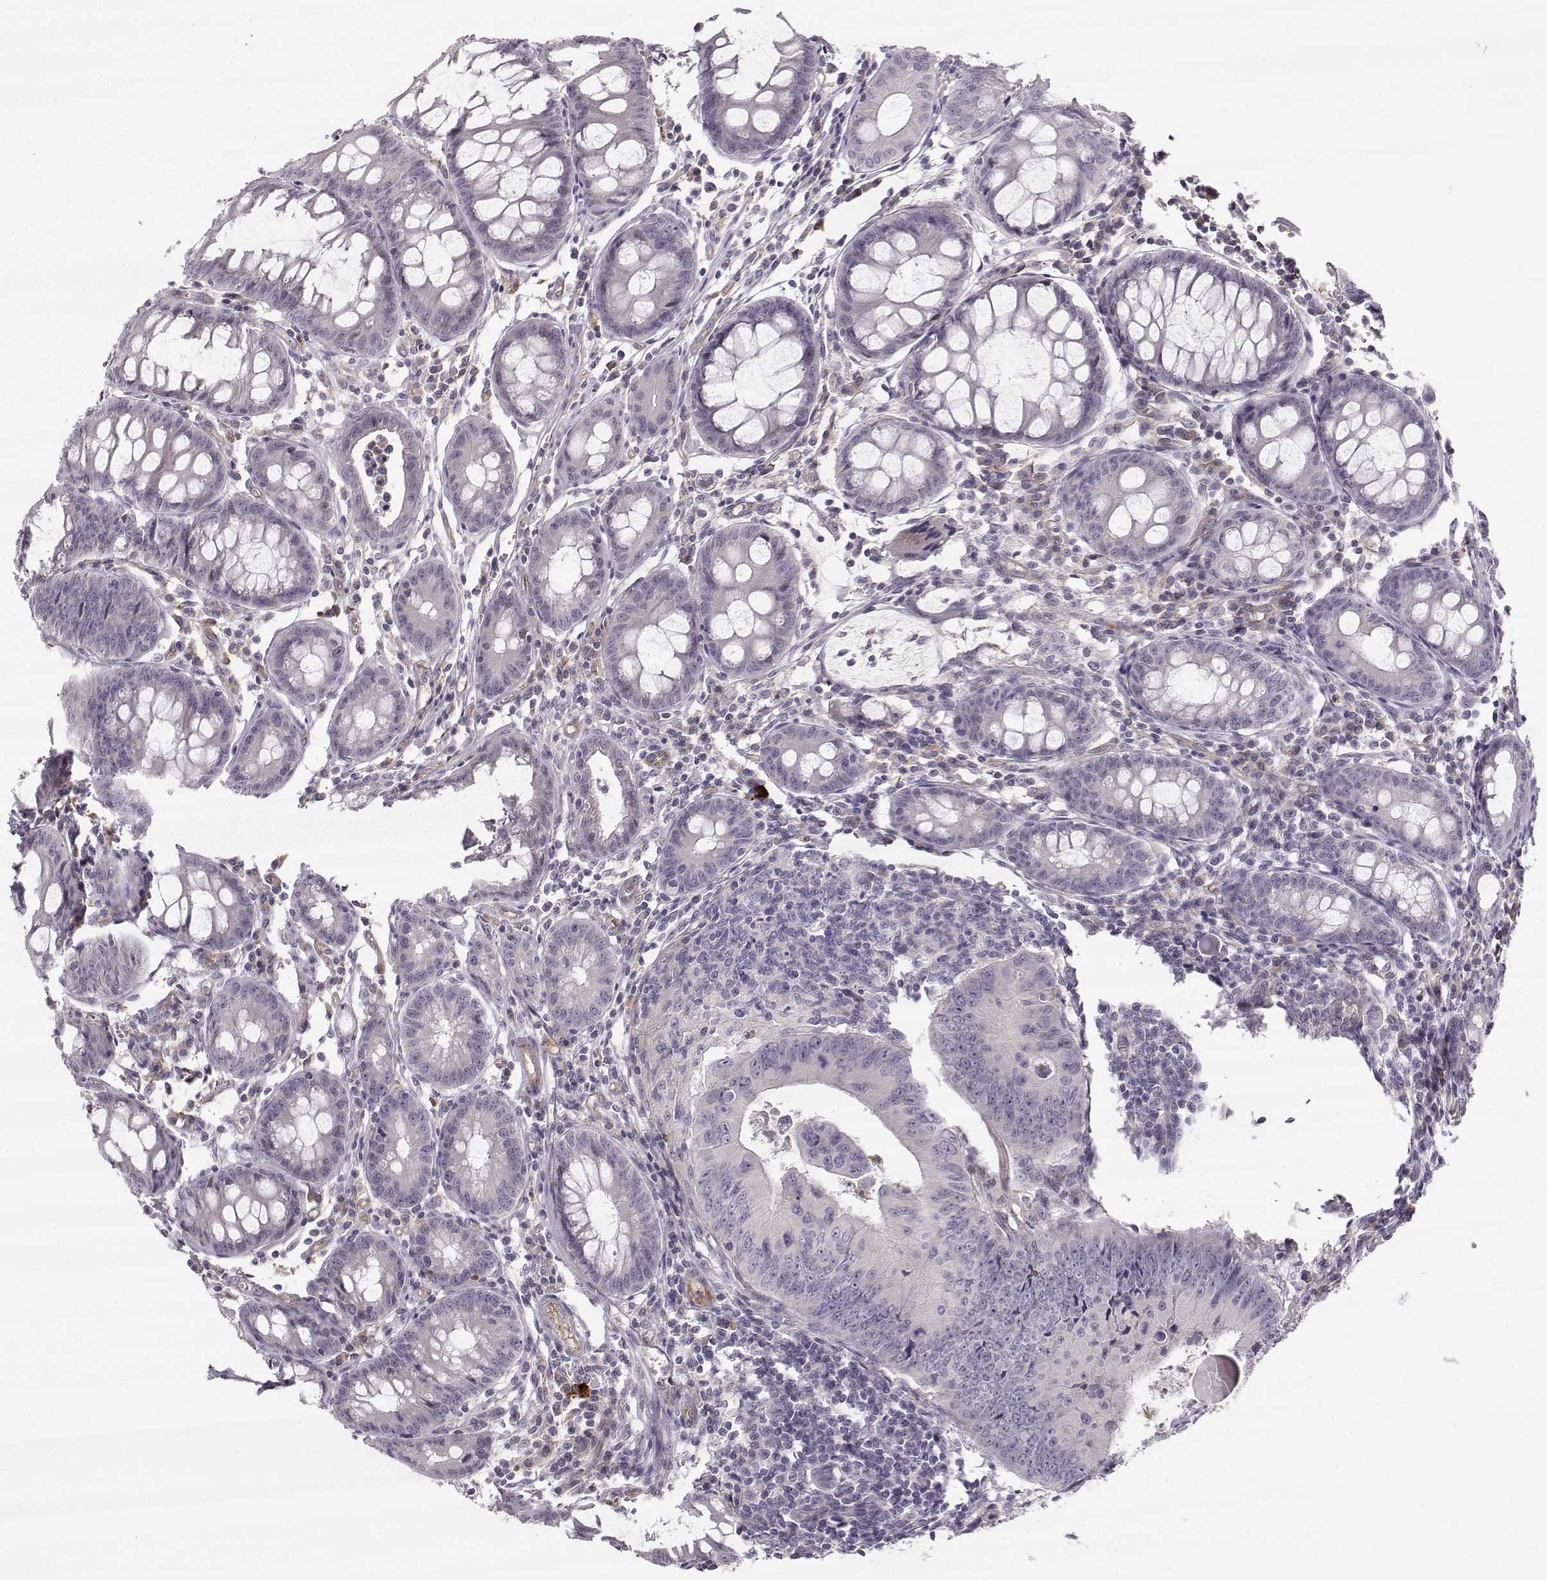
{"staining": {"intensity": "negative", "quantity": "none", "location": "none"}, "tissue": "colorectal cancer", "cell_type": "Tumor cells", "image_type": "cancer", "snomed": [{"axis": "morphology", "description": "Adenocarcinoma, NOS"}, {"axis": "topography", "description": "Colon"}], "caption": "This is an immunohistochemistry (IHC) histopathology image of adenocarcinoma (colorectal). There is no positivity in tumor cells.", "gene": "OPRD1", "patient": {"sex": "female", "age": 87}}